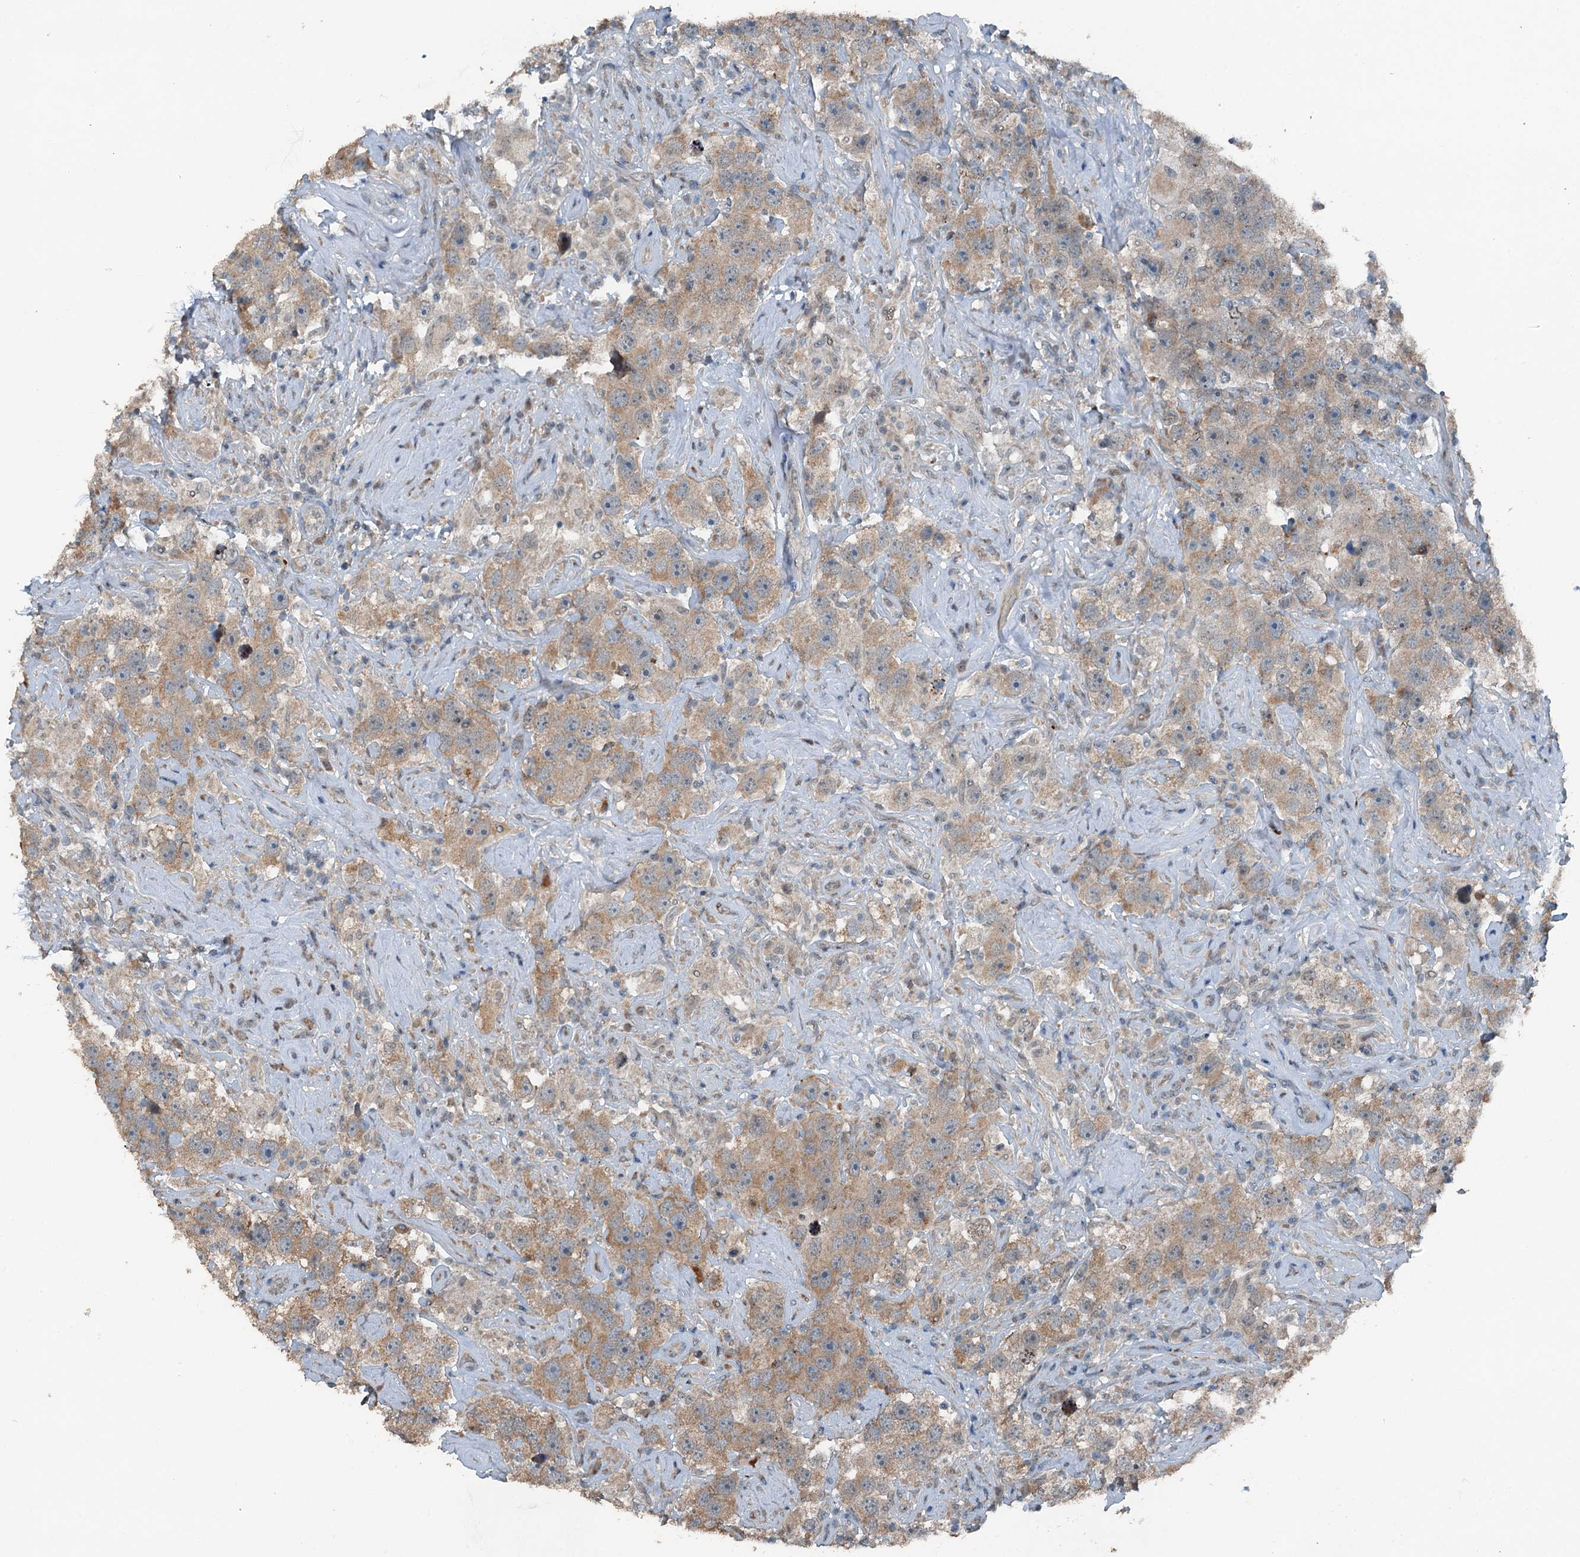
{"staining": {"intensity": "moderate", "quantity": ">75%", "location": "cytoplasmic/membranous"}, "tissue": "testis cancer", "cell_type": "Tumor cells", "image_type": "cancer", "snomed": [{"axis": "morphology", "description": "Seminoma, NOS"}, {"axis": "topography", "description": "Testis"}], "caption": "Moderate cytoplasmic/membranous positivity is seen in about >75% of tumor cells in testis seminoma.", "gene": "BMERB1", "patient": {"sex": "male", "age": 49}}